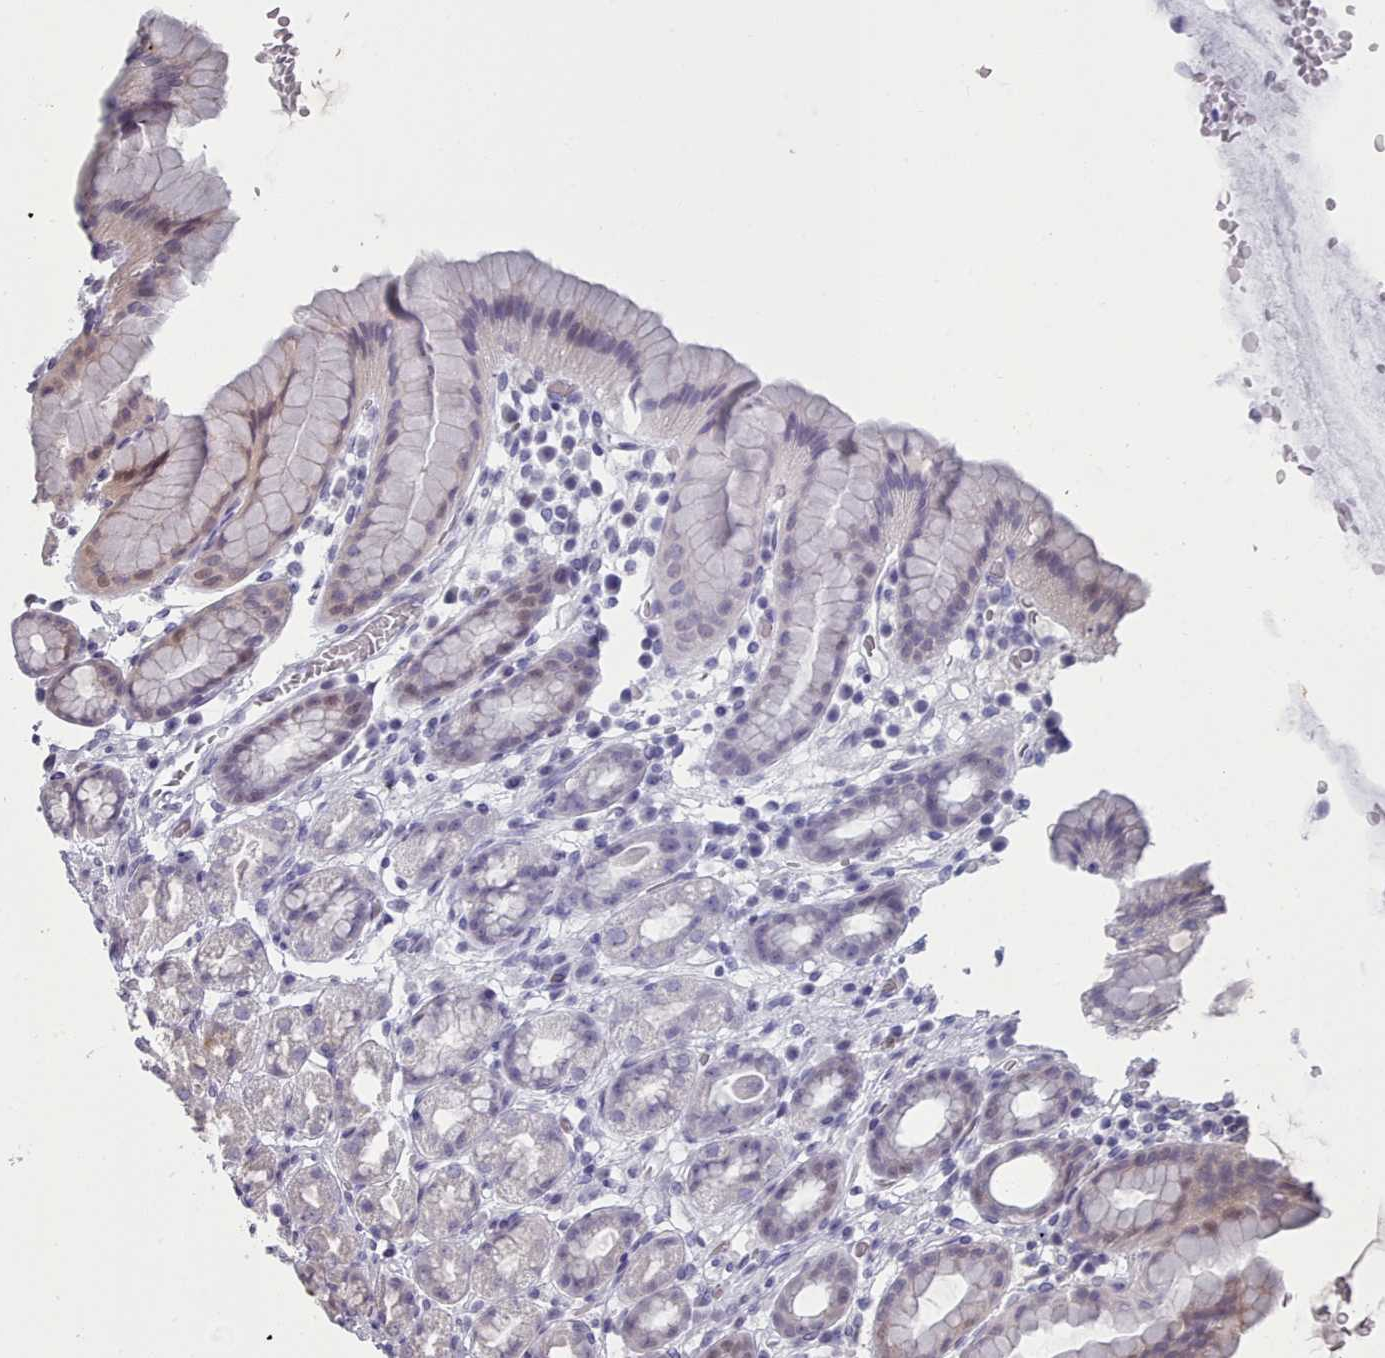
{"staining": {"intensity": "moderate", "quantity": "25%-75%", "location": "nuclear"}, "tissue": "stomach", "cell_type": "Glandular cells", "image_type": "normal", "snomed": [{"axis": "morphology", "description": "Normal tissue, NOS"}, {"axis": "topography", "description": "Stomach, upper"}, {"axis": "topography", "description": "Stomach, lower"}, {"axis": "topography", "description": "Small intestine"}], "caption": "Stomach stained for a protein reveals moderate nuclear positivity in glandular cells. Immunohistochemistry stains the protein of interest in brown and the nuclei are stained blue.", "gene": "GINS1", "patient": {"sex": "male", "age": 68}}